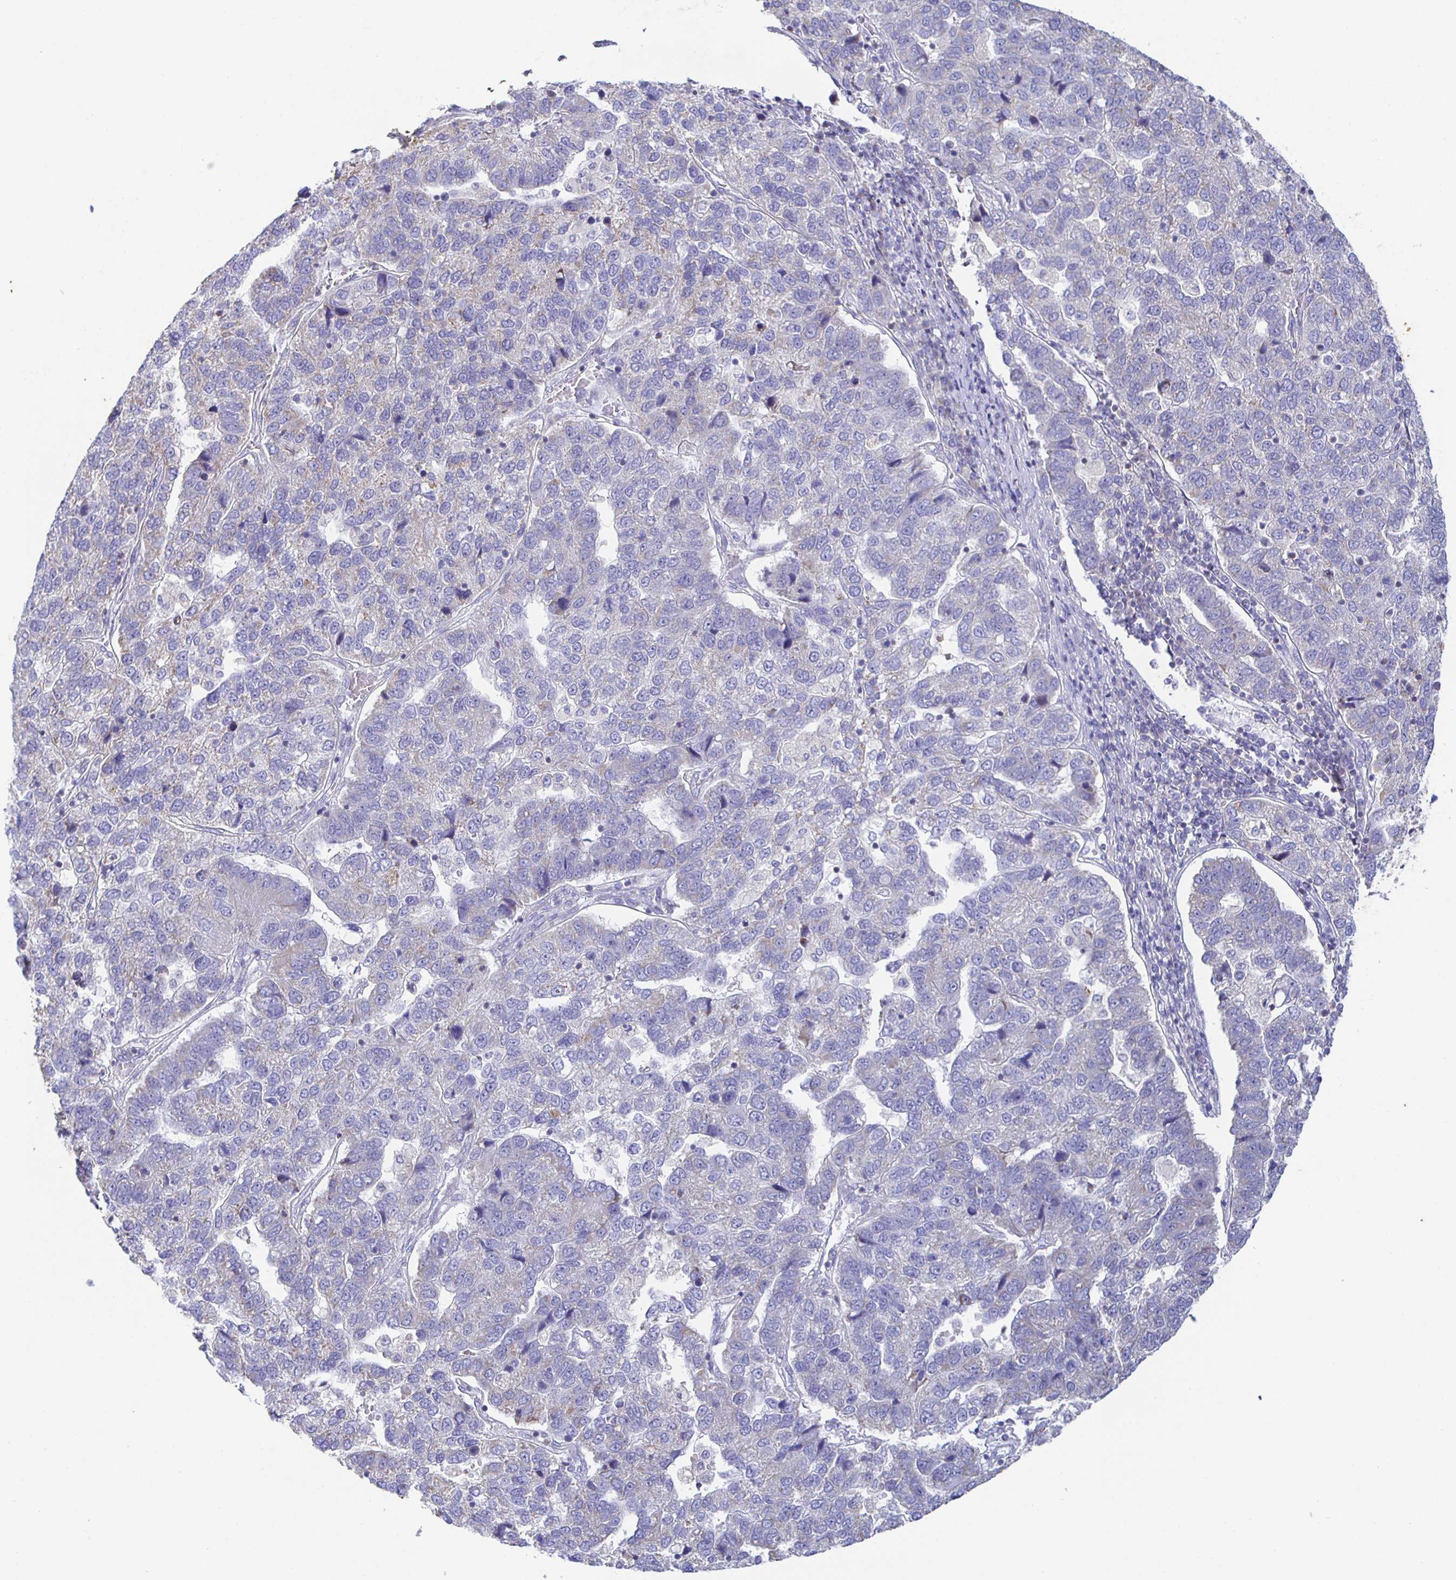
{"staining": {"intensity": "negative", "quantity": "none", "location": "none"}, "tissue": "pancreatic cancer", "cell_type": "Tumor cells", "image_type": "cancer", "snomed": [{"axis": "morphology", "description": "Adenocarcinoma, NOS"}, {"axis": "topography", "description": "Pancreas"}], "caption": "A micrograph of pancreatic cancer (adenocarcinoma) stained for a protein exhibits no brown staining in tumor cells.", "gene": "SYNGR4", "patient": {"sex": "female", "age": 61}}